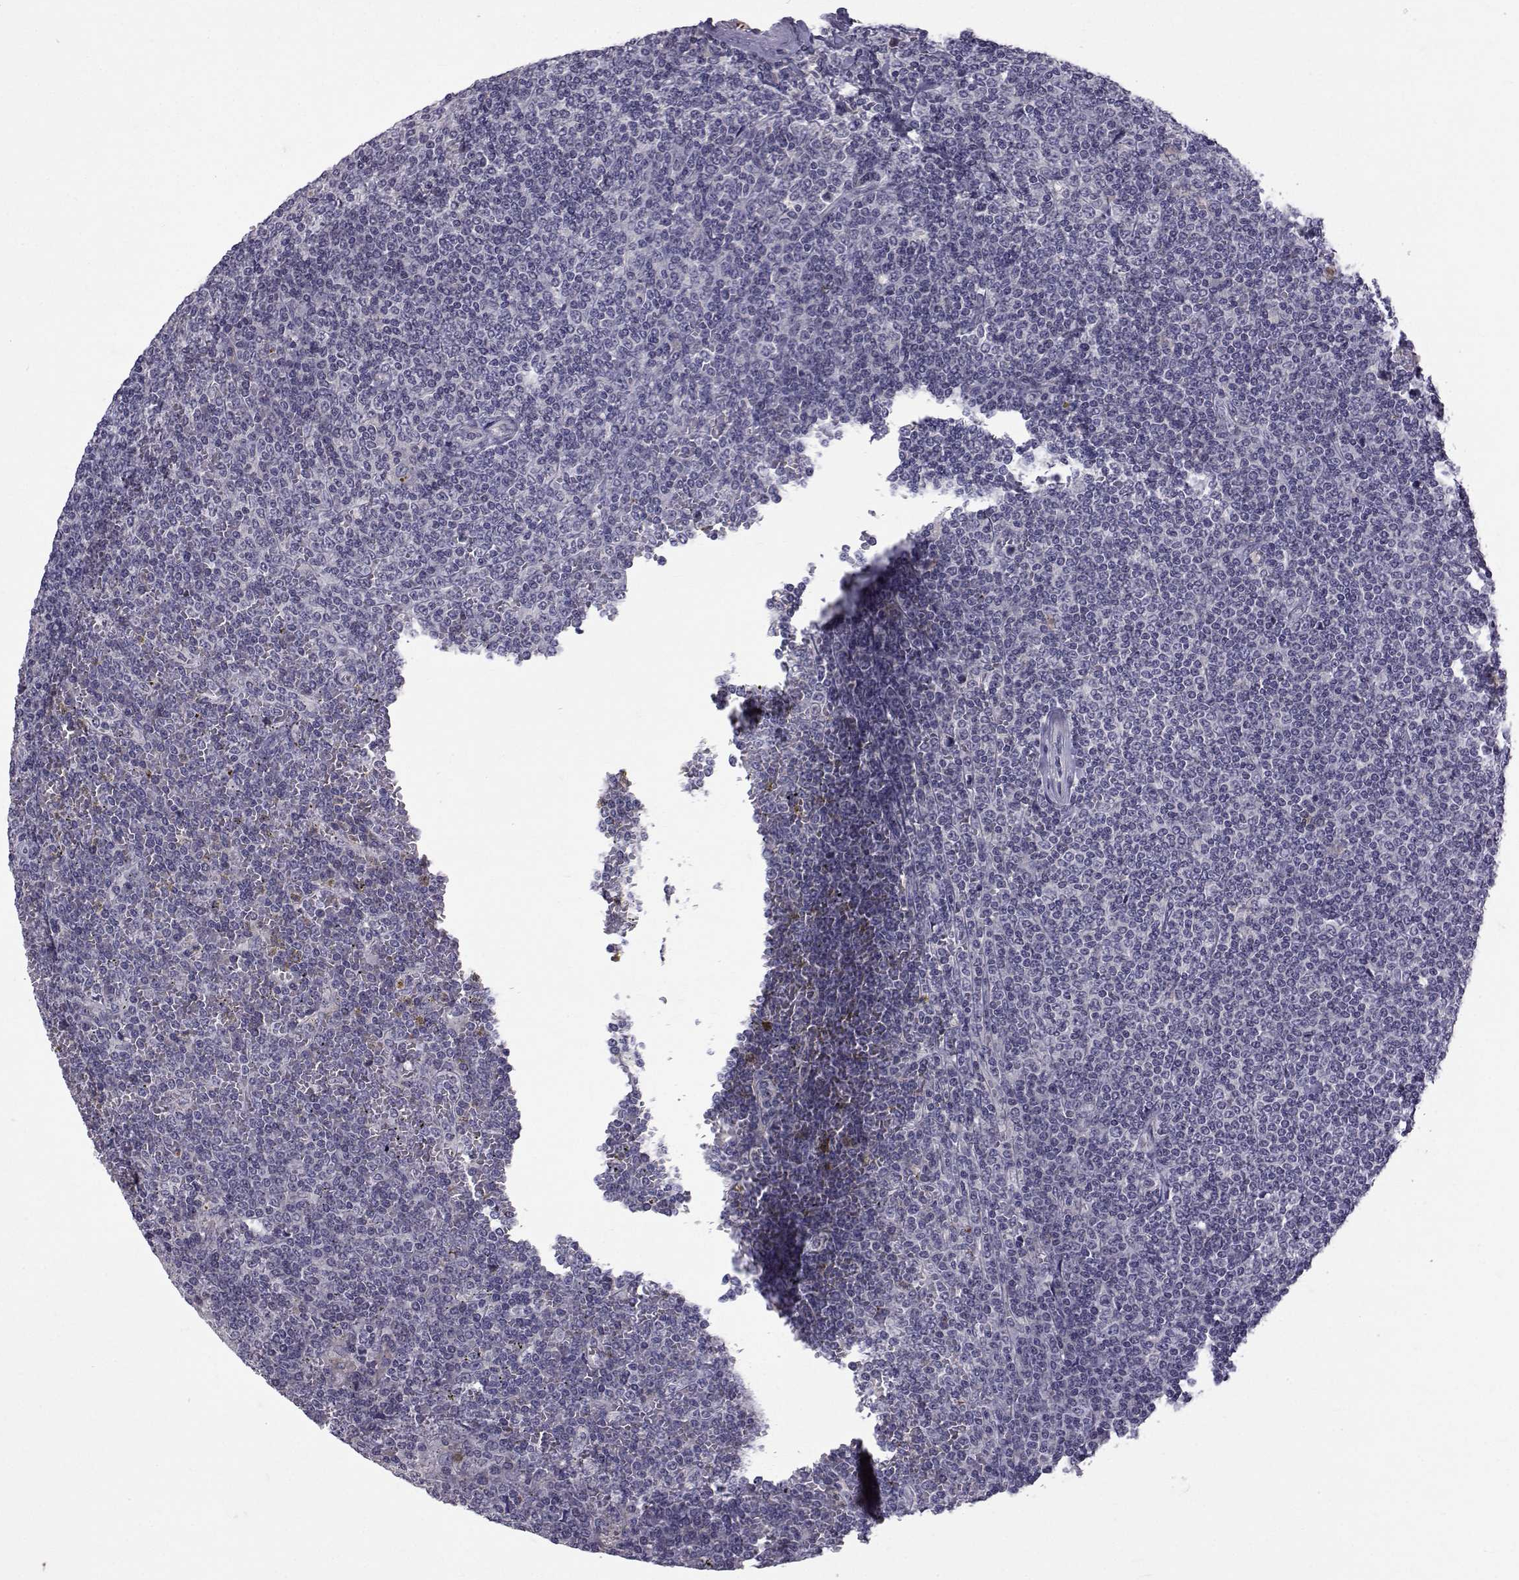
{"staining": {"intensity": "negative", "quantity": "none", "location": "none"}, "tissue": "lymphoma", "cell_type": "Tumor cells", "image_type": "cancer", "snomed": [{"axis": "morphology", "description": "Malignant lymphoma, non-Hodgkin's type, Low grade"}, {"axis": "topography", "description": "Spleen"}], "caption": "This is an IHC image of lymphoma. There is no staining in tumor cells.", "gene": "TNFRSF11B", "patient": {"sex": "female", "age": 19}}